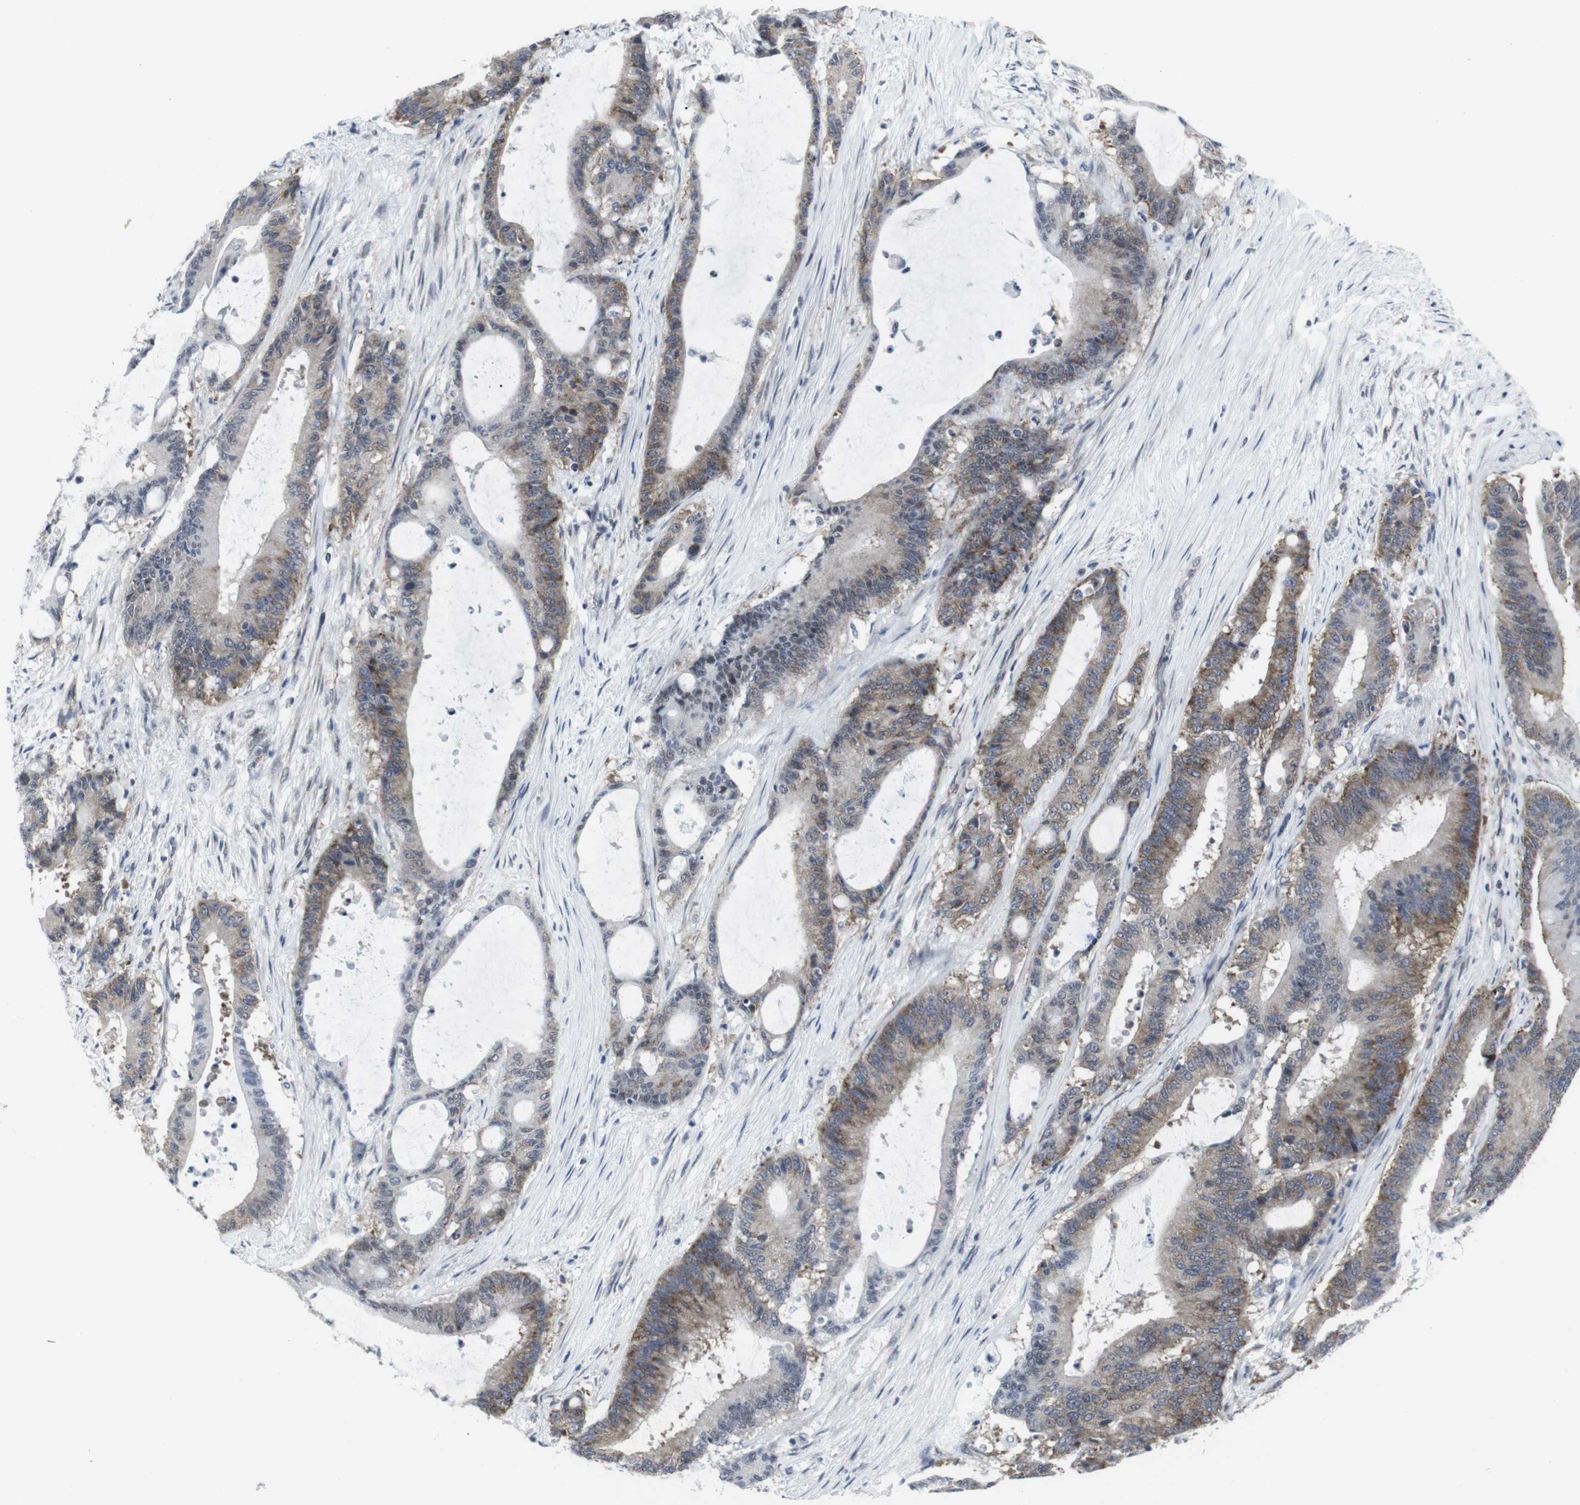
{"staining": {"intensity": "moderate", "quantity": "25%-75%", "location": "cytoplasmic/membranous,nuclear"}, "tissue": "liver cancer", "cell_type": "Tumor cells", "image_type": "cancer", "snomed": [{"axis": "morphology", "description": "Cholangiocarcinoma"}, {"axis": "topography", "description": "Liver"}], "caption": "Immunohistochemistry (IHC) (DAB) staining of liver cancer (cholangiocarcinoma) shows moderate cytoplasmic/membranous and nuclear protein expression in about 25%-75% of tumor cells.", "gene": "GEMIN2", "patient": {"sex": "female", "age": 73}}